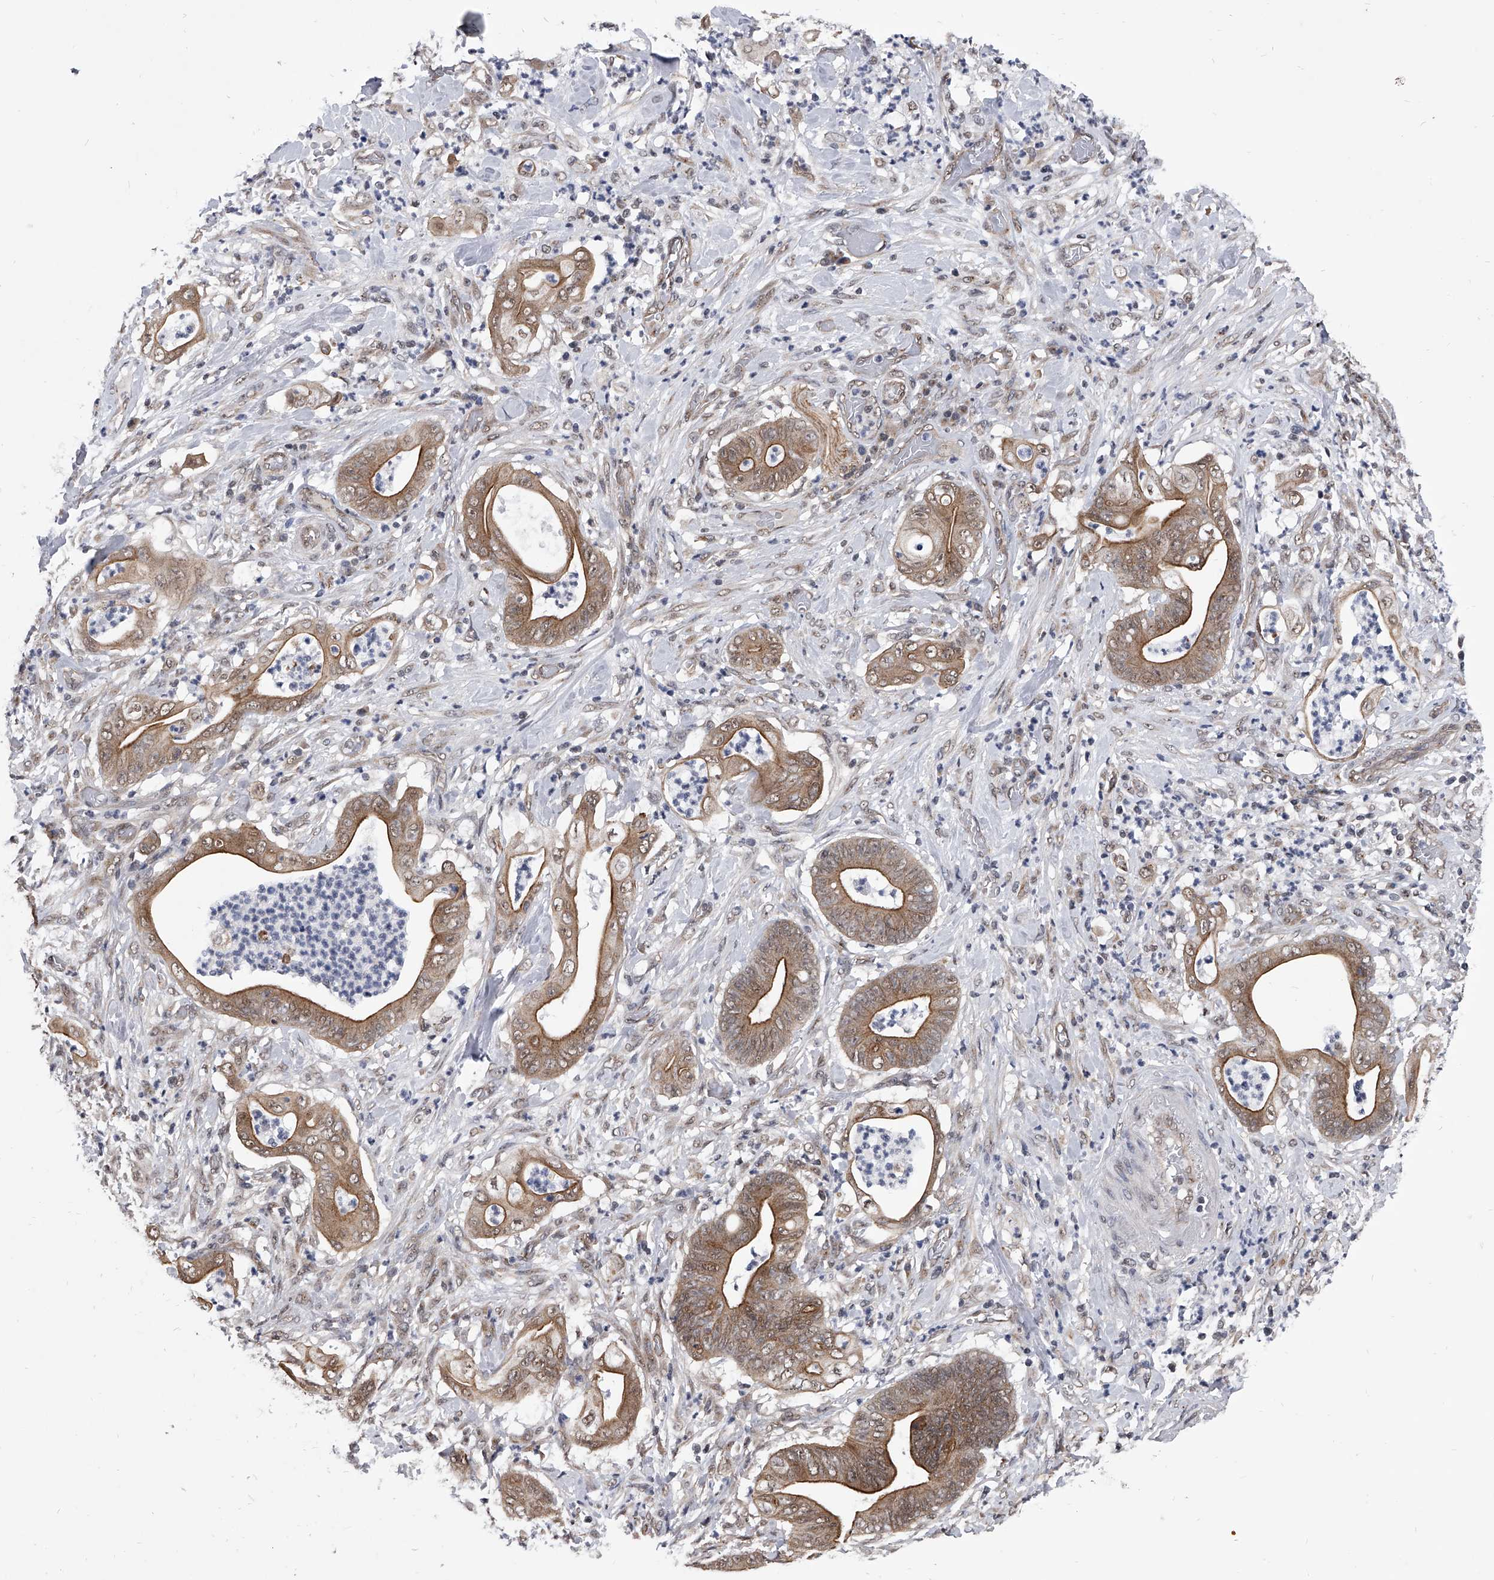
{"staining": {"intensity": "moderate", "quantity": ">75%", "location": "cytoplasmic/membranous,nuclear"}, "tissue": "stomach cancer", "cell_type": "Tumor cells", "image_type": "cancer", "snomed": [{"axis": "morphology", "description": "Adenocarcinoma, NOS"}, {"axis": "topography", "description": "Stomach"}], "caption": "Human adenocarcinoma (stomach) stained for a protein (brown) shows moderate cytoplasmic/membranous and nuclear positive positivity in approximately >75% of tumor cells.", "gene": "ZNF76", "patient": {"sex": "female", "age": 73}}